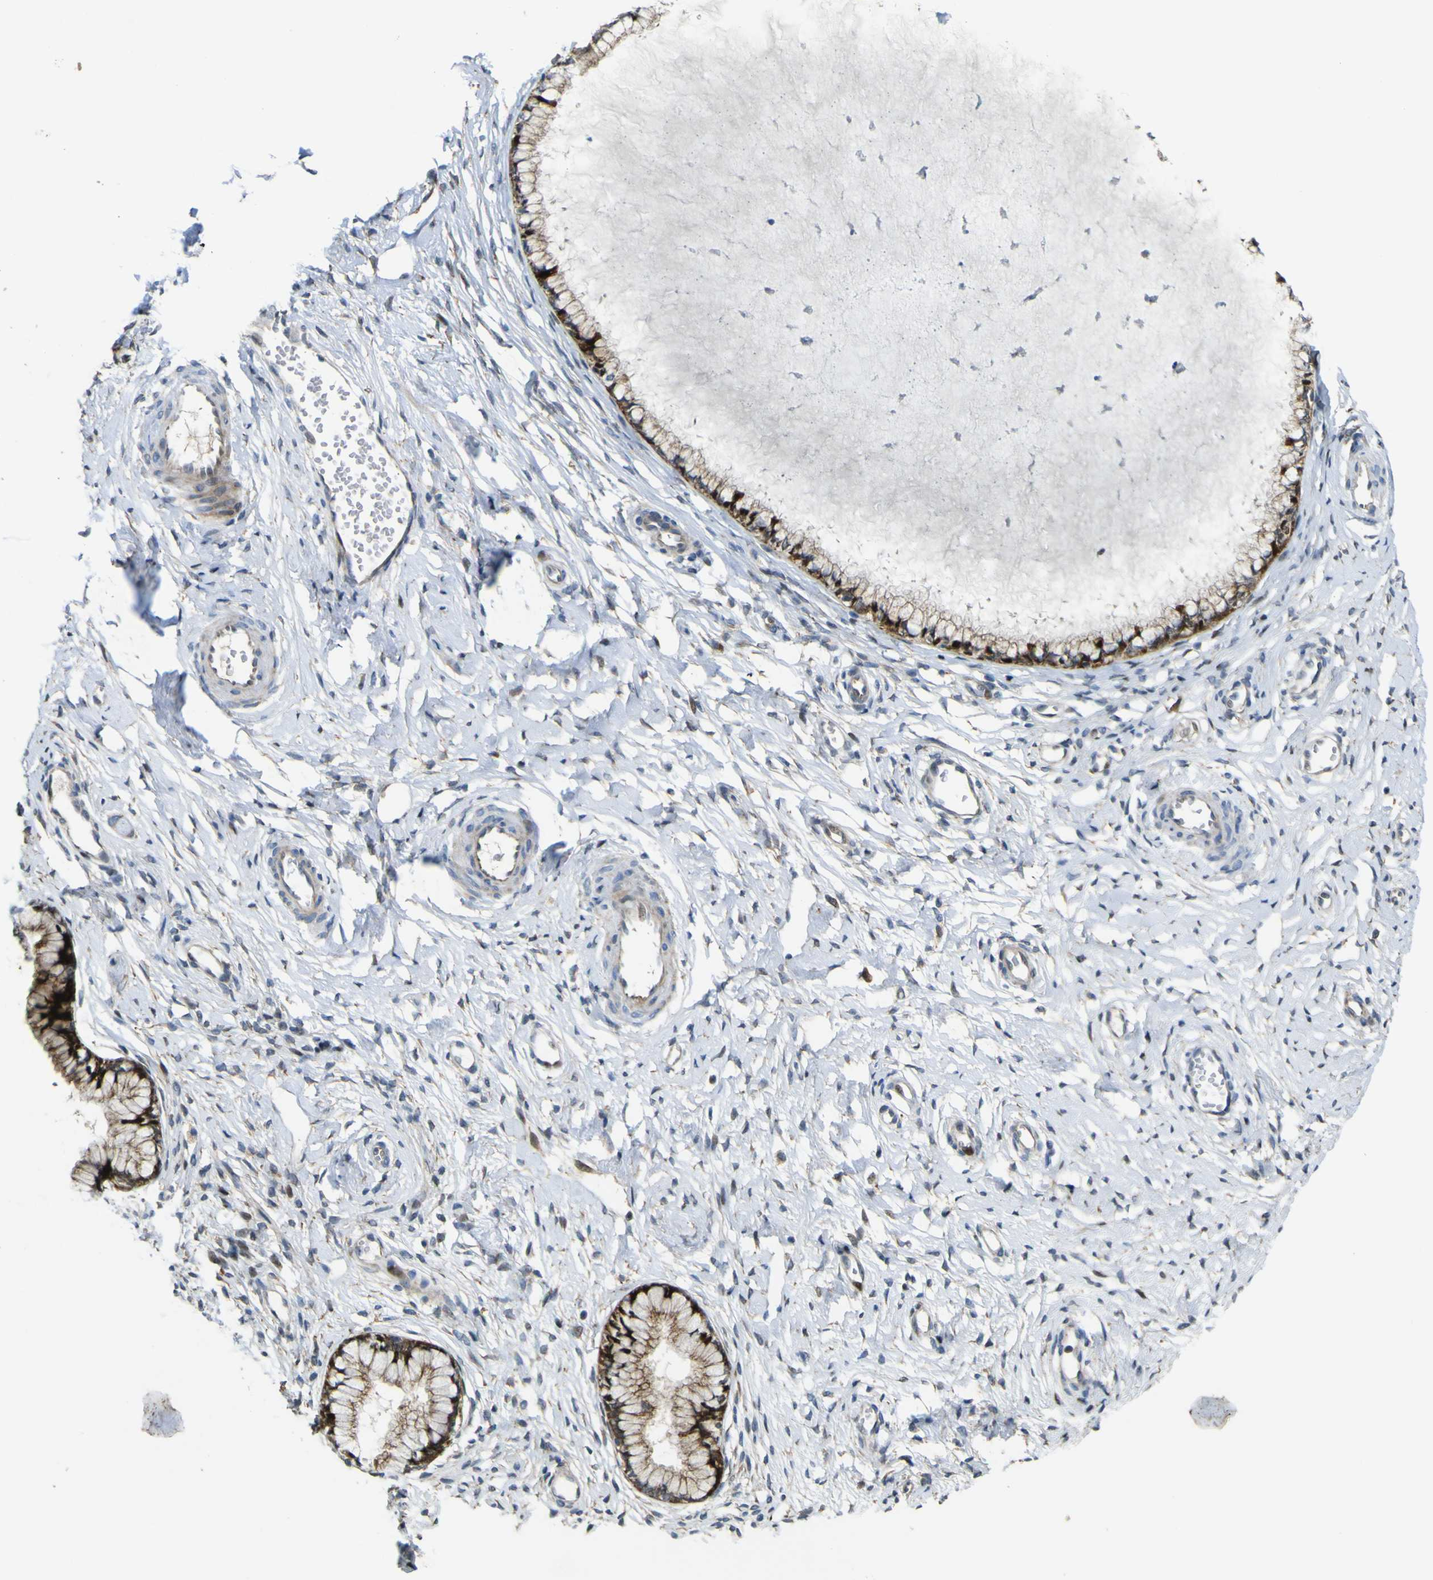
{"staining": {"intensity": "strong", "quantity": ">75%", "location": "cytoplasmic/membranous"}, "tissue": "cervix", "cell_type": "Glandular cells", "image_type": "normal", "snomed": [{"axis": "morphology", "description": "Normal tissue, NOS"}, {"axis": "topography", "description": "Cervix"}], "caption": "A brown stain labels strong cytoplasmic/membranous positivity of a protein in glandular cells of normal human cervix.", "gene": "LBHD1", "patient": {"sex": "female", "age": 65}}